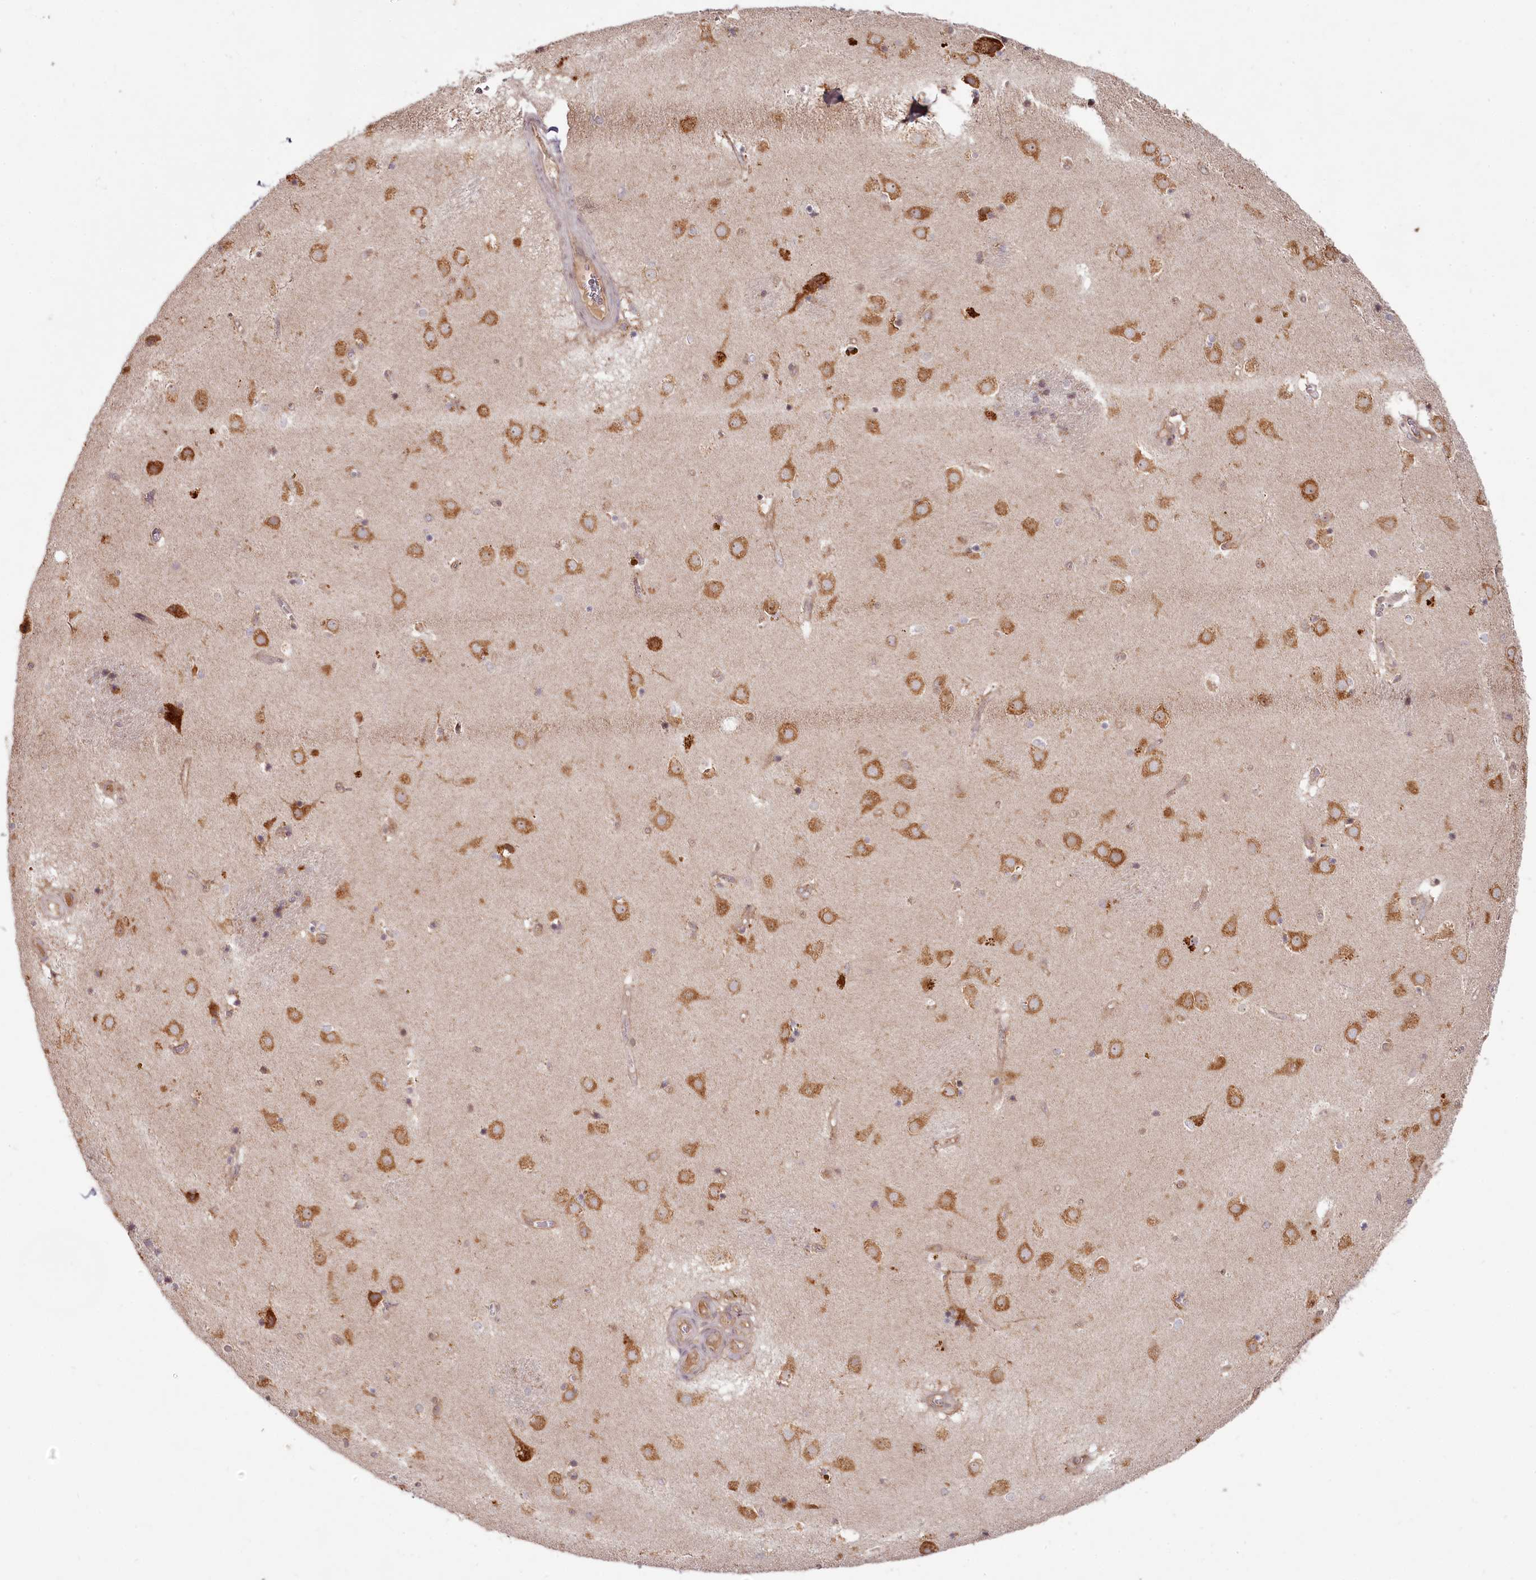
{"staining": {"intensity": "moderate", "quantity": "<25%", "location": "cytoplasmic/membranous"}, "tissue": "caudate", "cell_type": "Glial cells", "image_type": "normal", "snomed": [{"axis": "morphology", "description": "Normal tissue, NOS"}, {"axis": "topography", "description": "Lateral ventricle wall"}], "caption": "Unremarkable caudate was stained to show a protein in brown. There is low levels of moderate cytoplasmic/membranous expression in approximately <25% of glial cells.", "gene": "TMIE", "patient": {"sex": "male", "age": 70}}